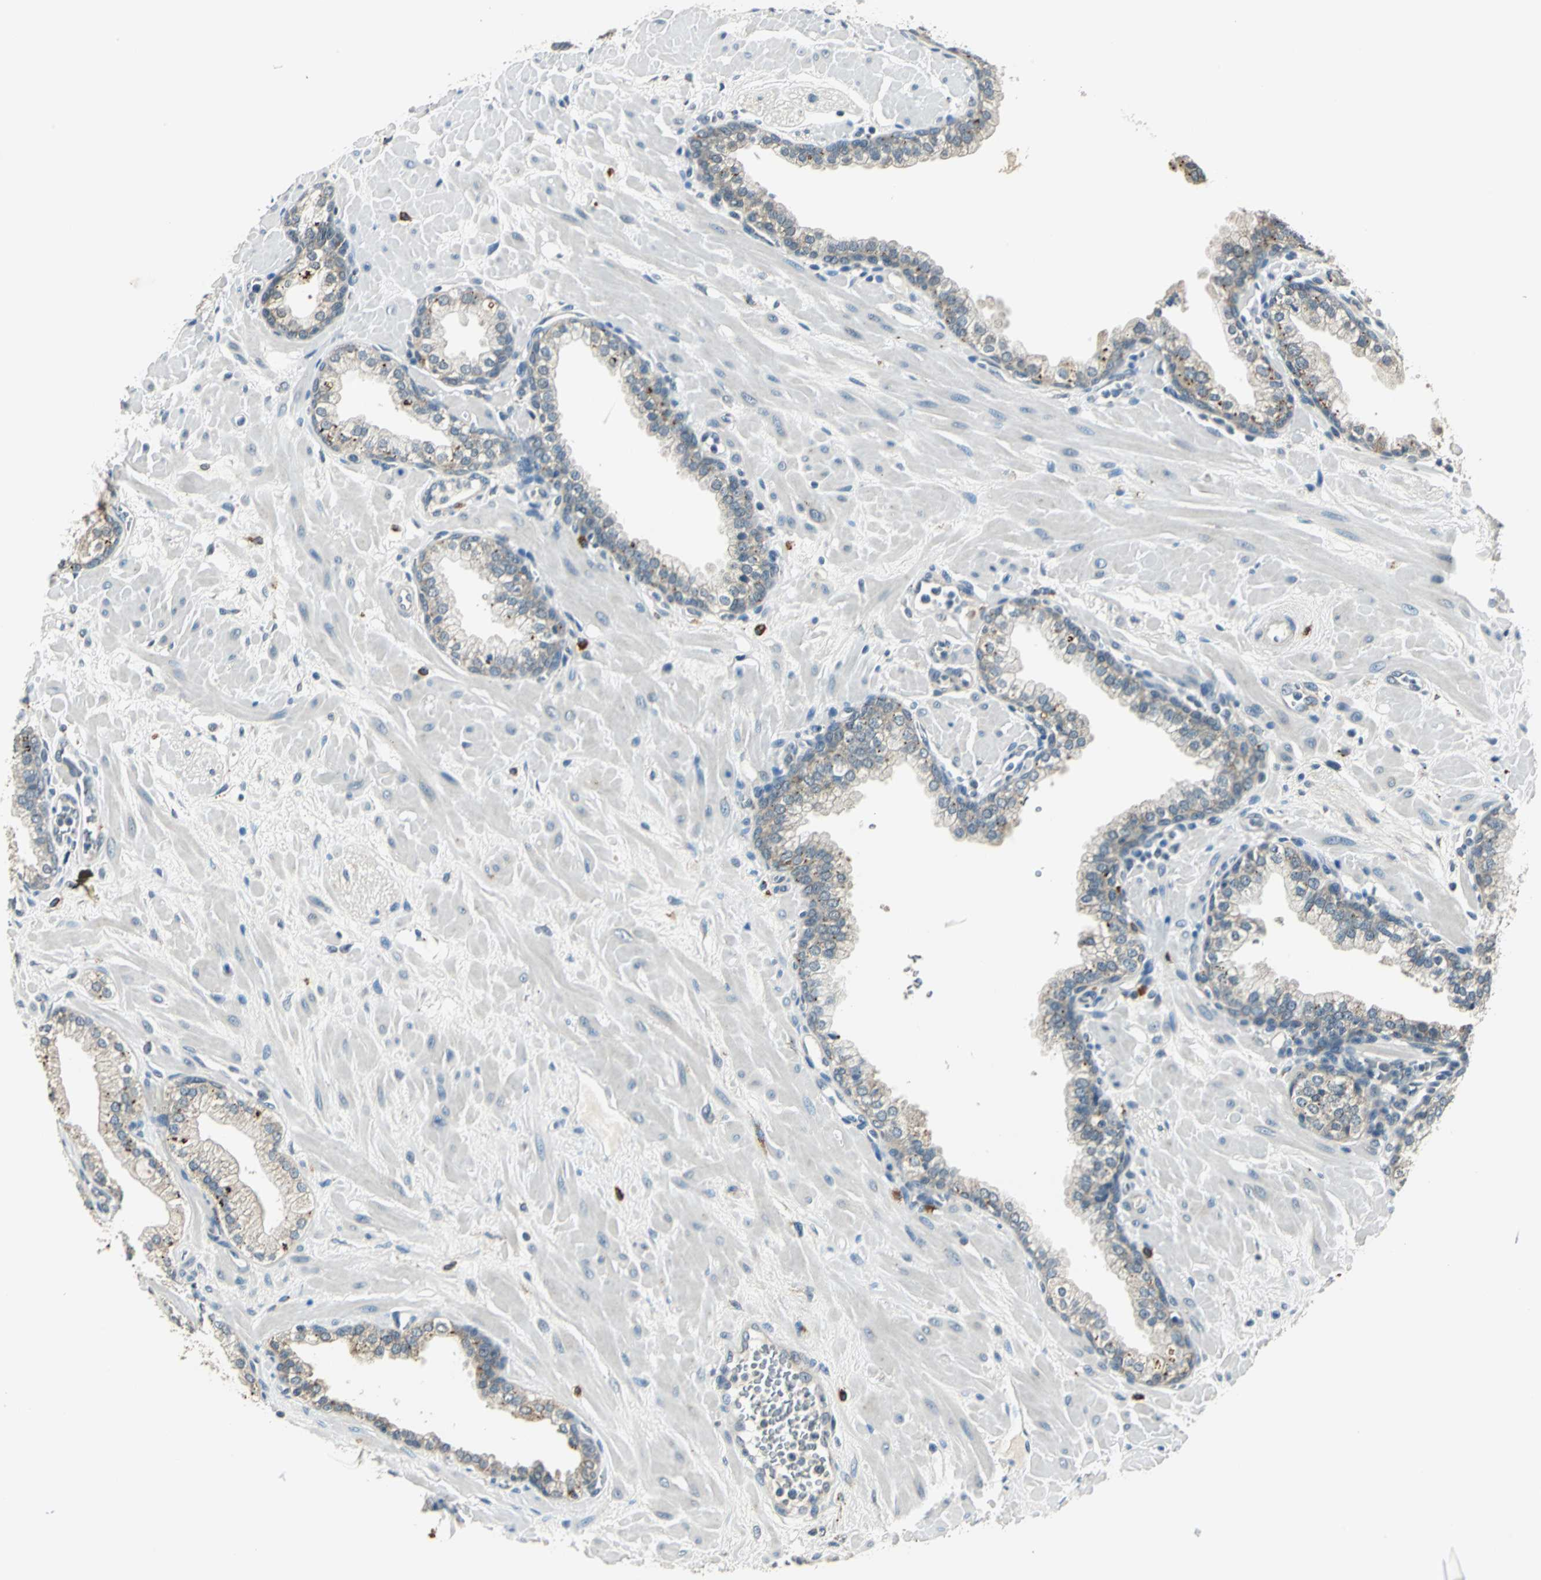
{"staining": {"intensity": "weak", "quantity": "25%-75%", "location": "cytoplasmic/membranous"}, "tissue": "prostate", "cell_type": "Glandular cells", "image_type": "normal", "snomed": [{"axis": "morphology", "description": "Normal tissue, NOS"}, {"axis": "topography", "description": "Prostate"}], "caption": "Protein staining exhibits weak cytoplasmic/membranous expression in about 25%-75% of glandular cells in benign prostate. Nuclei are stained in blue.", "gene": "NIT1", "patient": {"sex": "male", "age": 60}}